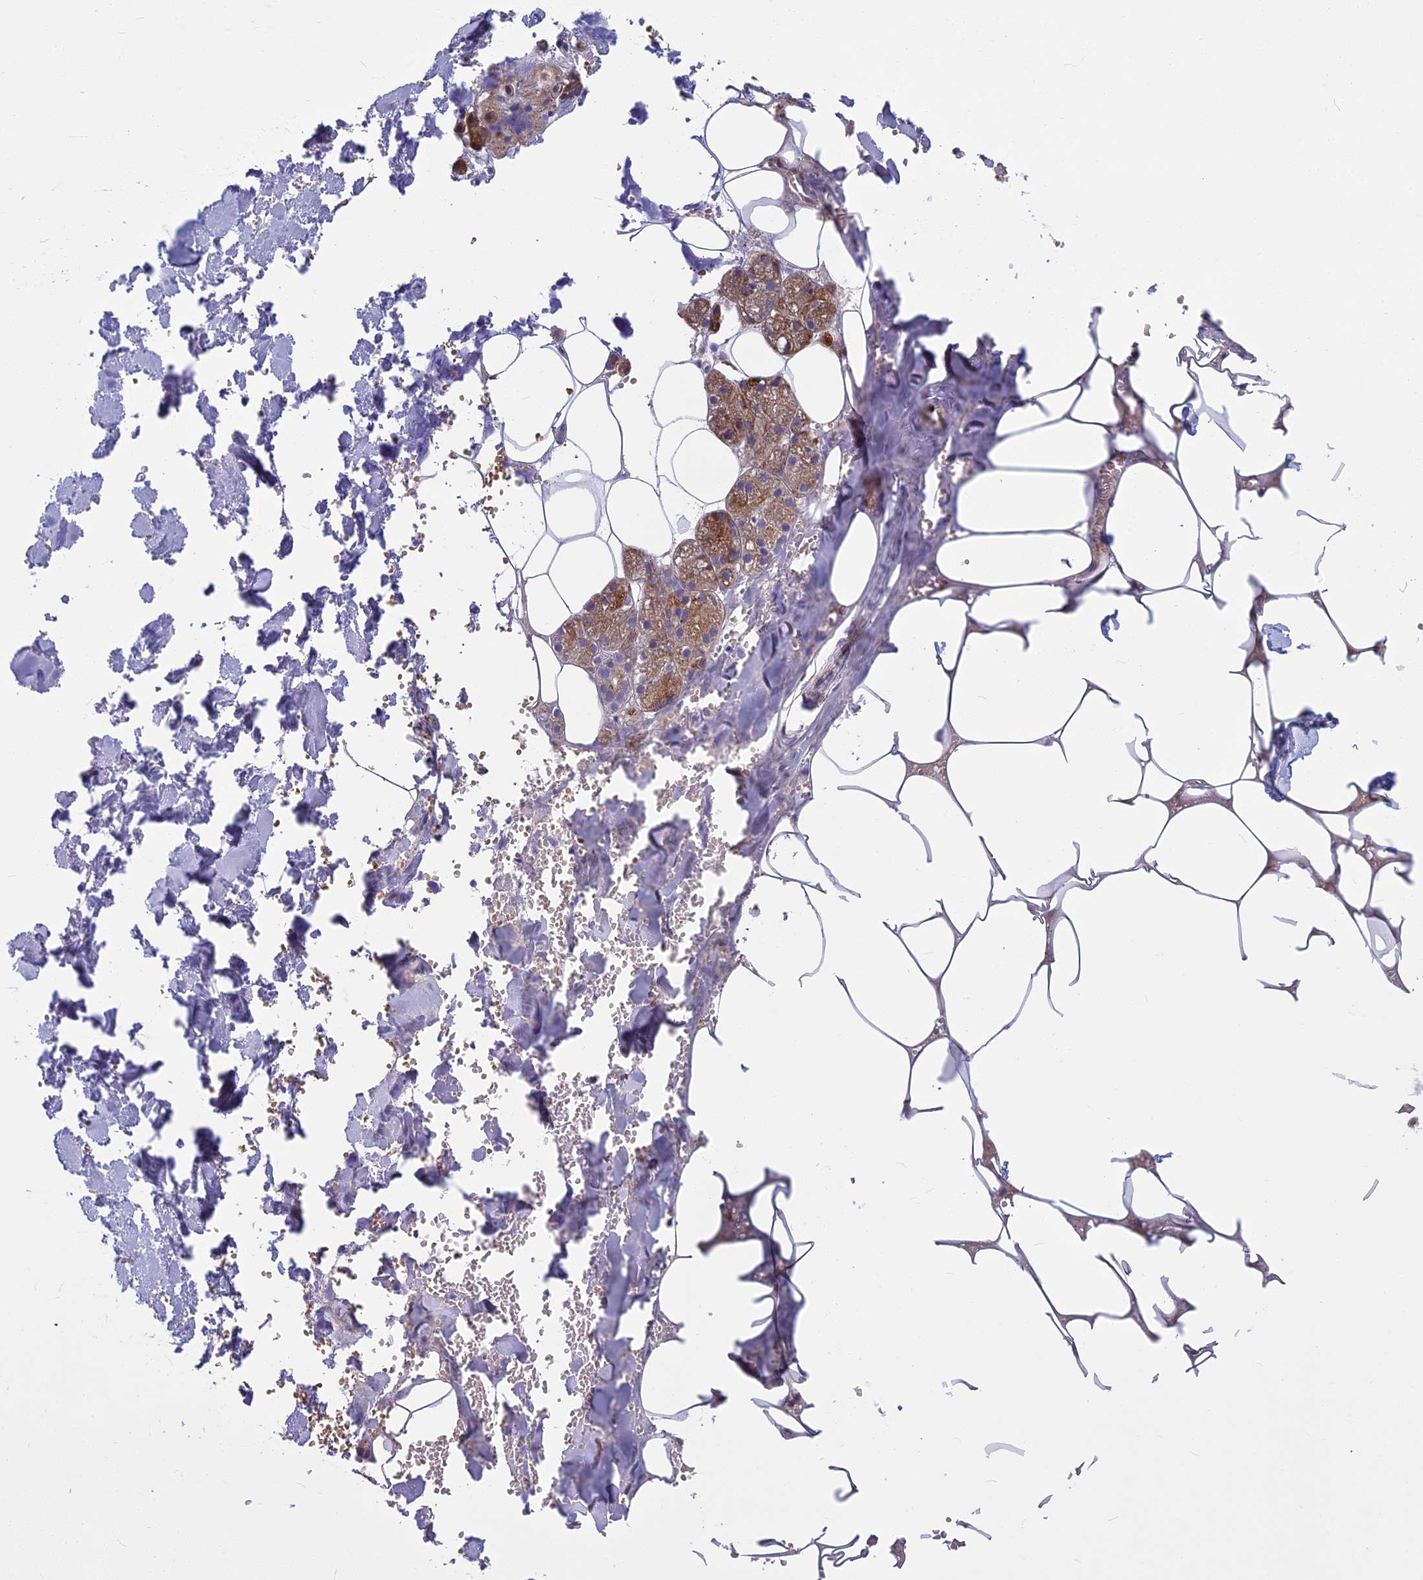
{"staining": {"intensity": "moderate", "quantity": "25%-75%", "location": "cytoplasmic/membranous"}, "tissue": "salivary gland", "cell_type": "Glandular cells", "image_type": "normal", "snomed": [{"axis": "morphology", "description": "Normal tissue, NOS"}, {"axis": "topography", "description": "Salivary gland"}], "caption": "A brown stain shows moderate cytoplasmic/membranous staining of a protein in glandular cells of unremarkable human salivary gland. (Brightfield microscopy of DAB IHC at high magnification).", "gene": "PCDHB14", "patient": {"sex": "male", "age": 62}}